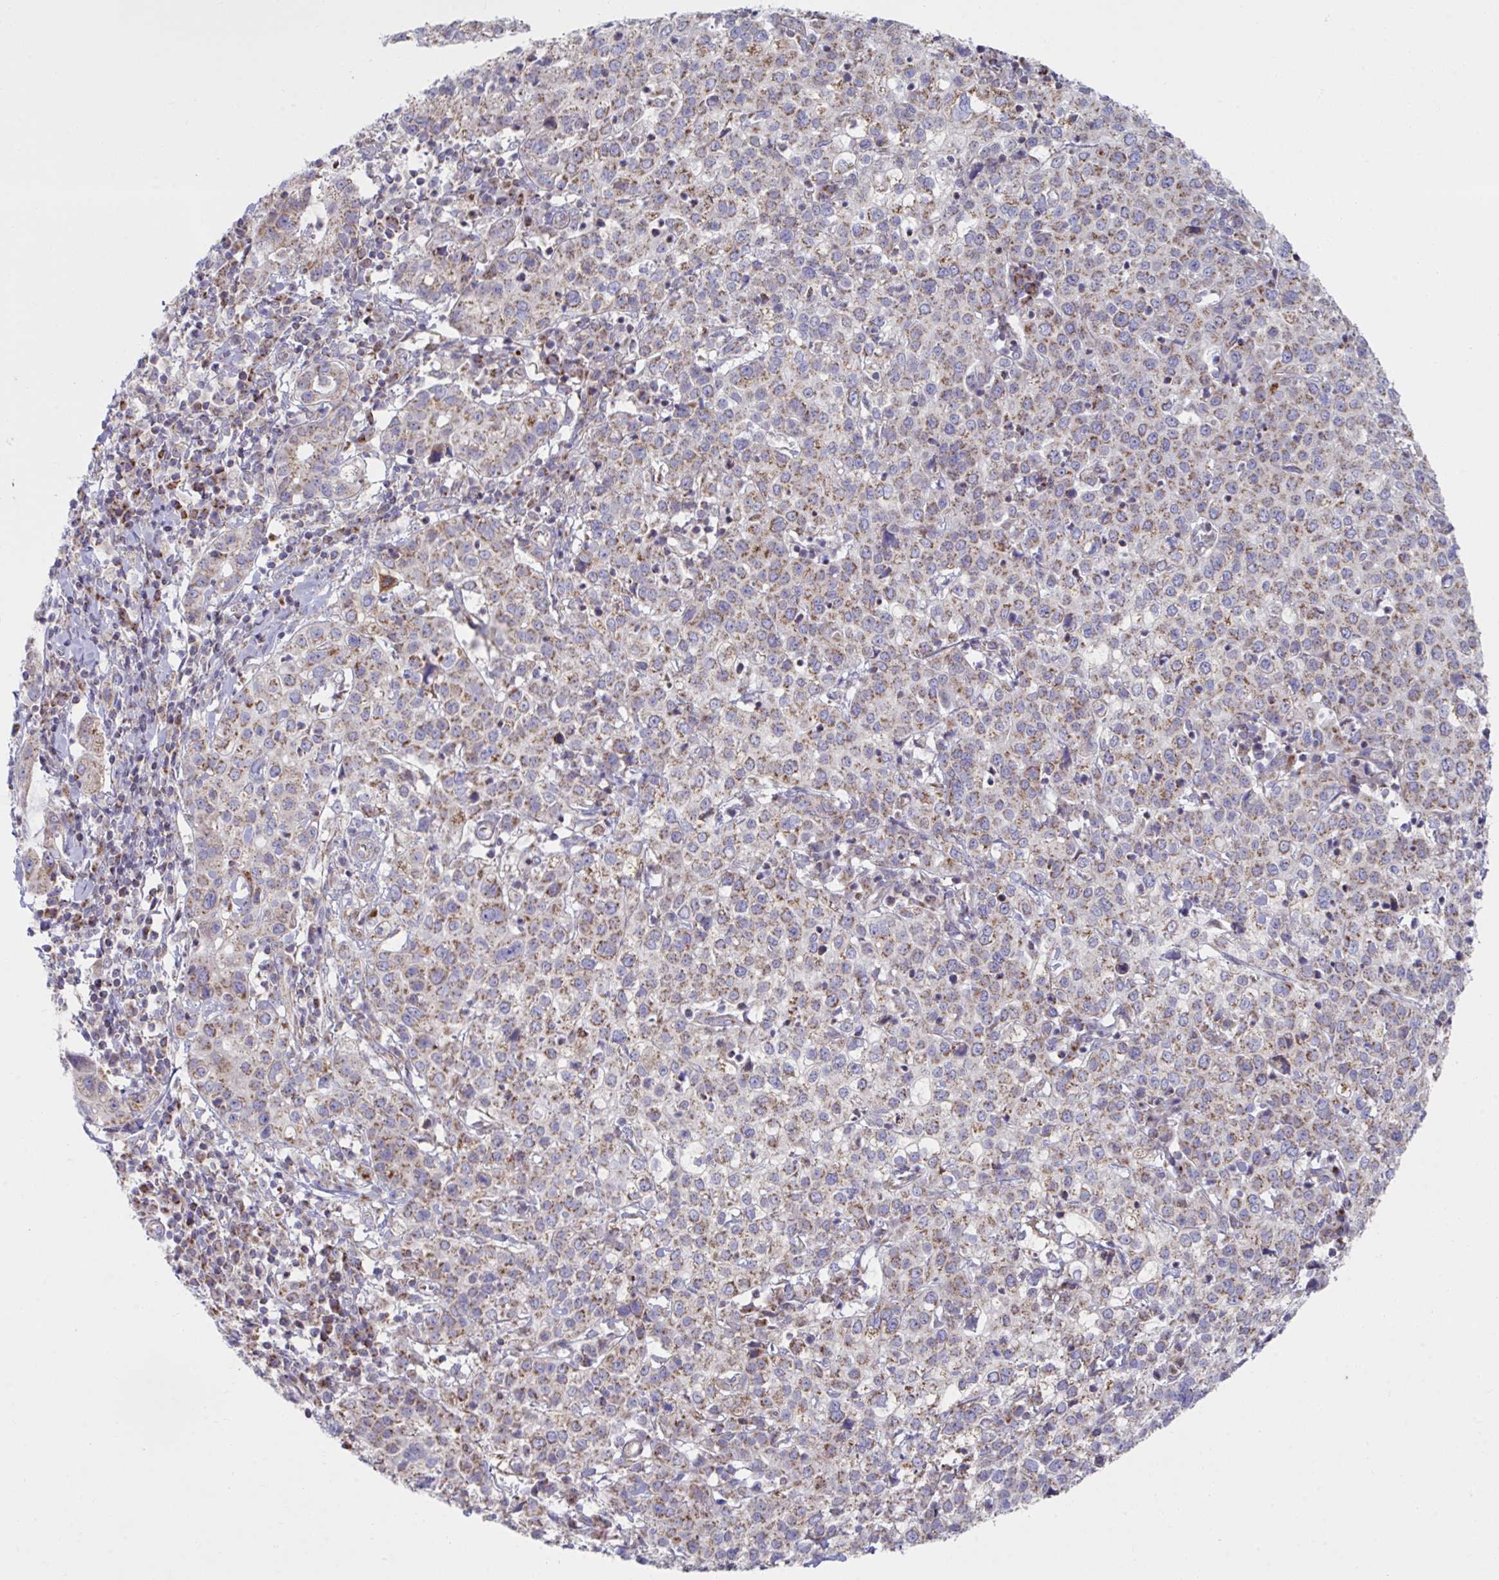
{"staining": {"intensity": "moderate", "quantity": "25%-75%", "location": "cytoplasmic/membranous"}, "tissue": "cervical cancer", "cell_type": "Tumor cells", "image_type": "cancer", "snomed": [{"axis": "morphology", "description": "Normal tissue, NOS"}, {"axis": "morphology", "description": "Adenocarcinoma, NOS"}, {"axis": "topography", "description": "Cervix"}], "caption": "Human cervical cancer stained for a protein (brown) demonstrates moderate cytoplasmic/membranous positive expression in about 25%-75% of tumor cells.", "gene": "NDUFA7", "patient": {"sex": "female", "age": 44}}